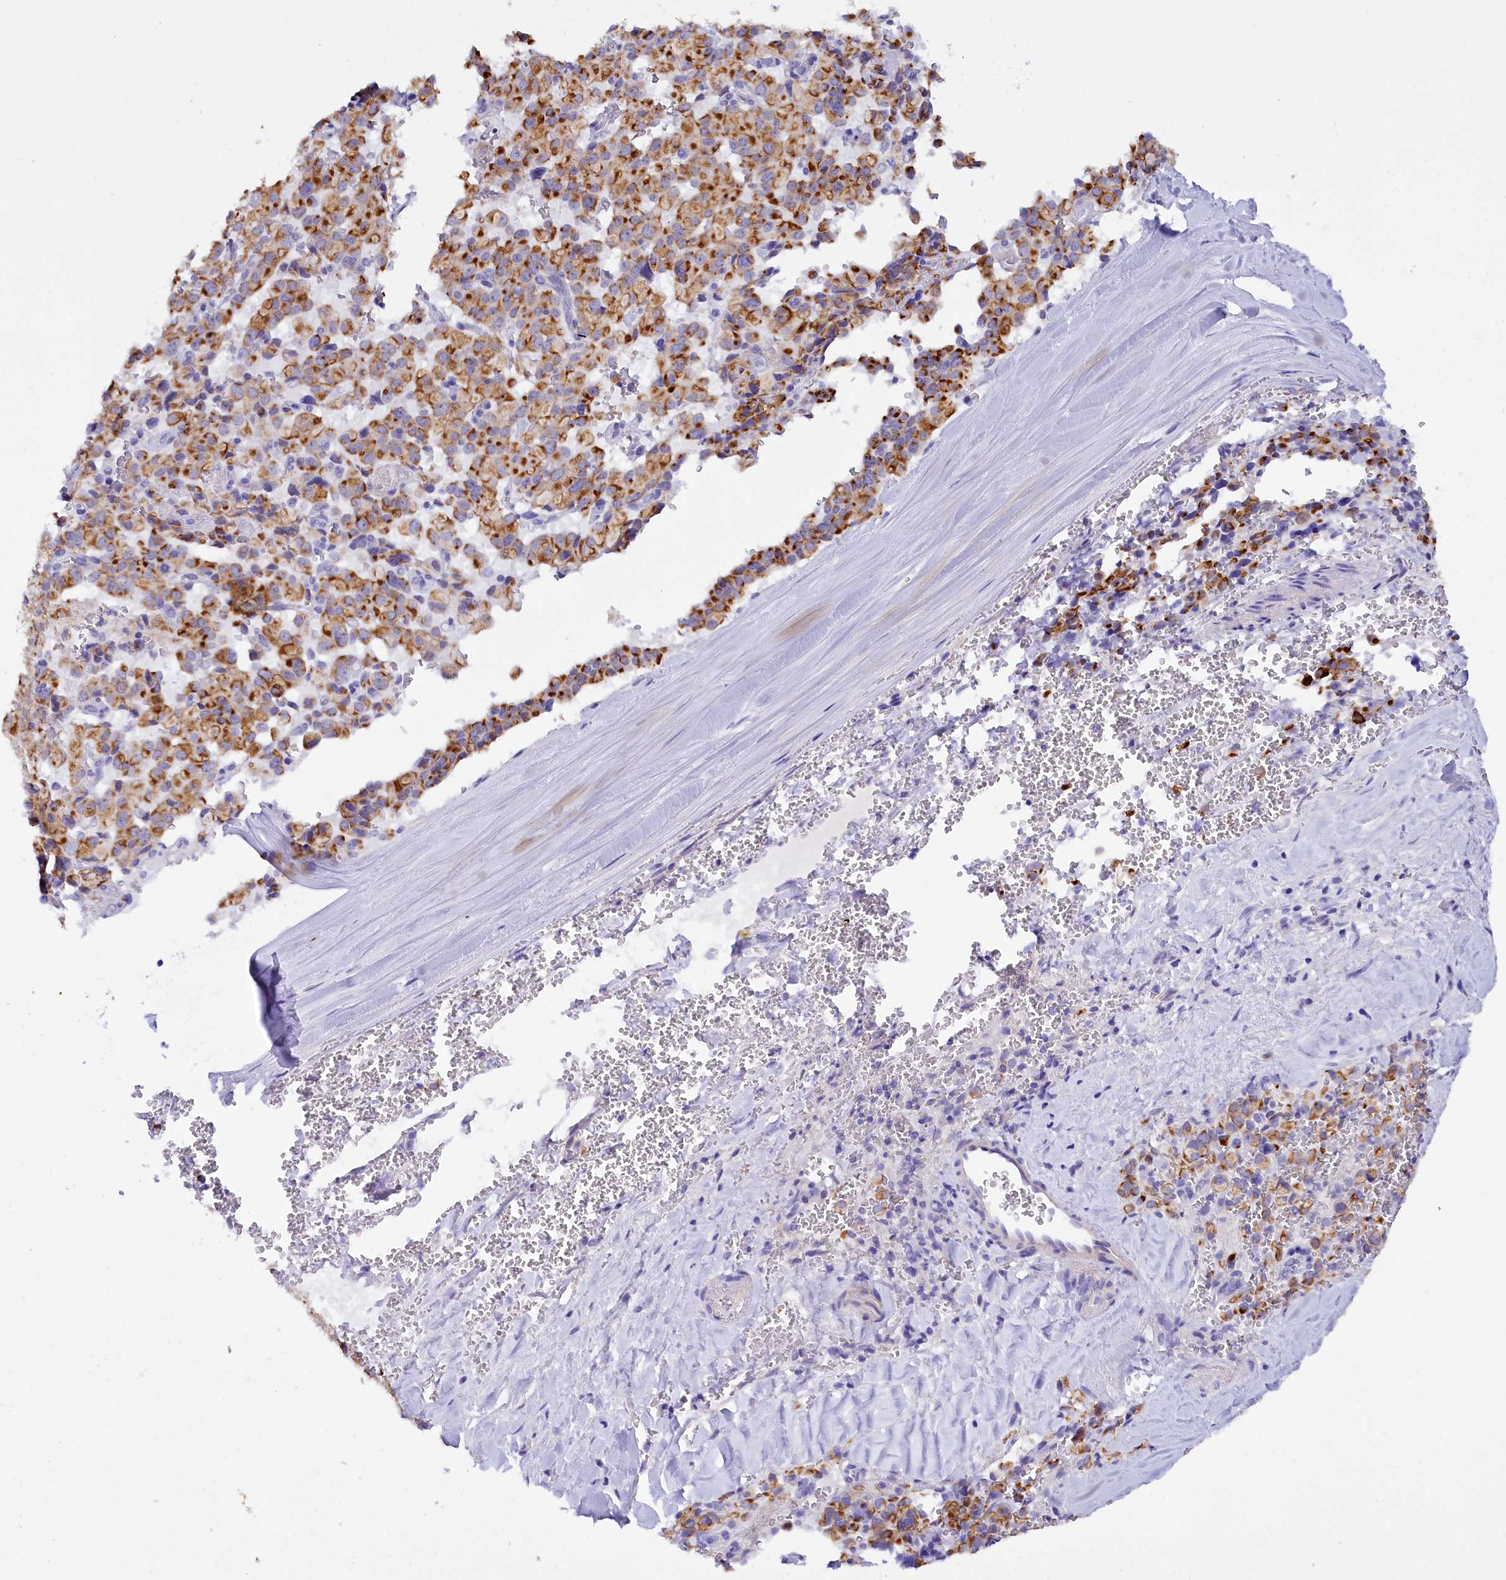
{"staining": {"intensity": "moderate", "quantity": ">75%", "location": "cytoplasmic/membranous"}, "tissue": "pancreatic cancer", "cell_type": "Tumor cells", "image_type": "cancer", "snomed": [{"axis": "morphology", "description": "Adenocarcinoma, NOS"}, {"axis": "topography", "description": "Pancreas"}], "caption": "Immunohistochemical staining of human adenocarcinoma (pancreatic) exhibits medium levels of moderate cytoplasmic/membranous protein positivity in approximately >75% of tumor cells. (brown staining indicates protein expression, while blue staining denotes nuclei).", "gene": "FAAP20", "patient": {"sex": "male", "age": 65}}